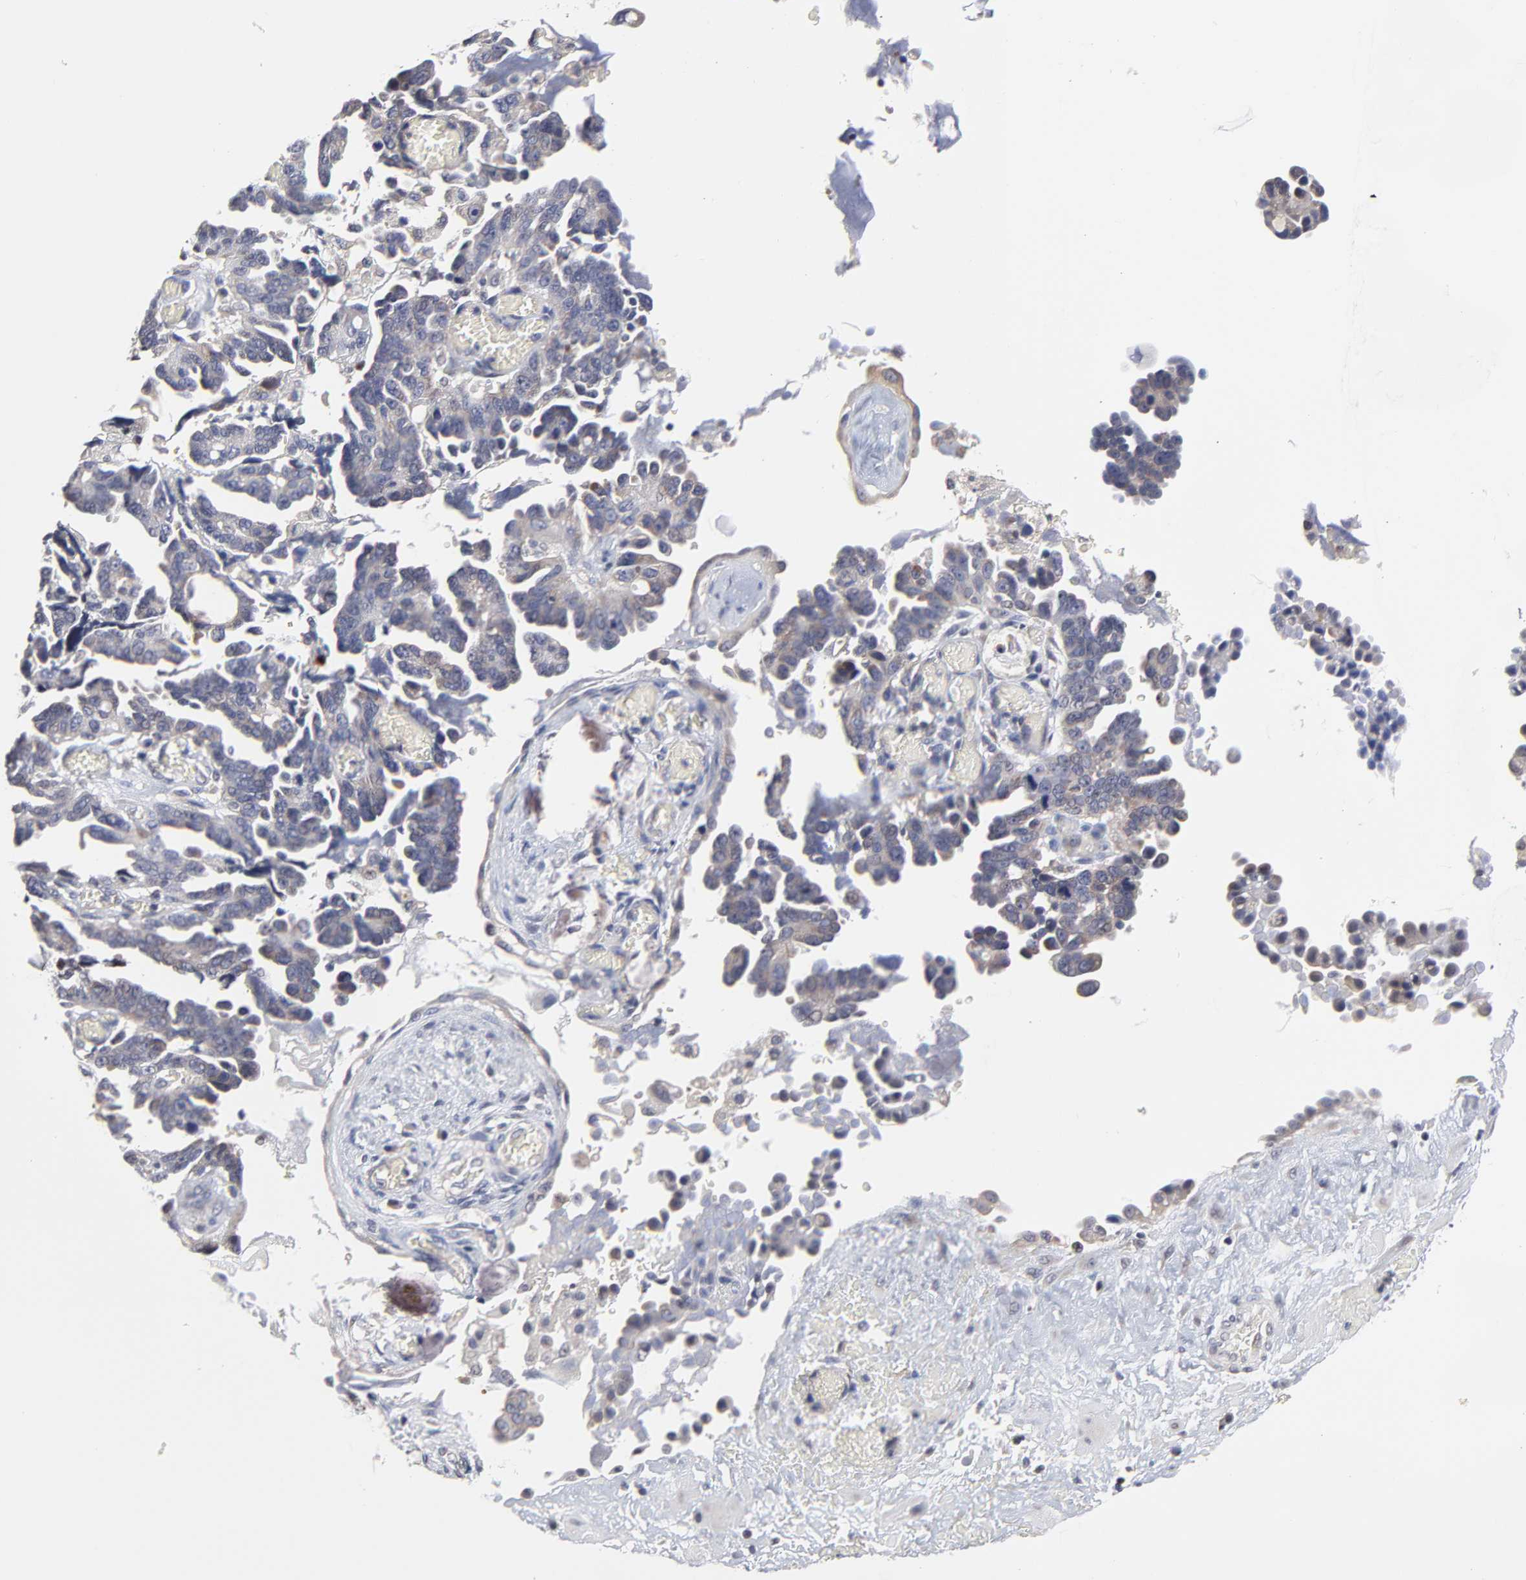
{"staining": {"intensity": "weak", "quantity": ">75%", "location": "cytoplasmic/membranous"}, "tissue": "ovarian cancer", "cell_type": "Tumor cells", "image_type": "cancer", "snomed": [{"axis": "morphology", "description": "Cystadenocarcinoma, serous, NOS"}, {"axis": "topography", "description": "Ovary"}], "caption": "A micrograph of ovarian cancer (serous cystadenocarcinoma) stained for a protein shows weak cytoplasmic/membranous brown staining in tumor cells.", "gene": "ZNF157", "patient": {"sex": "female", "age": 63}}